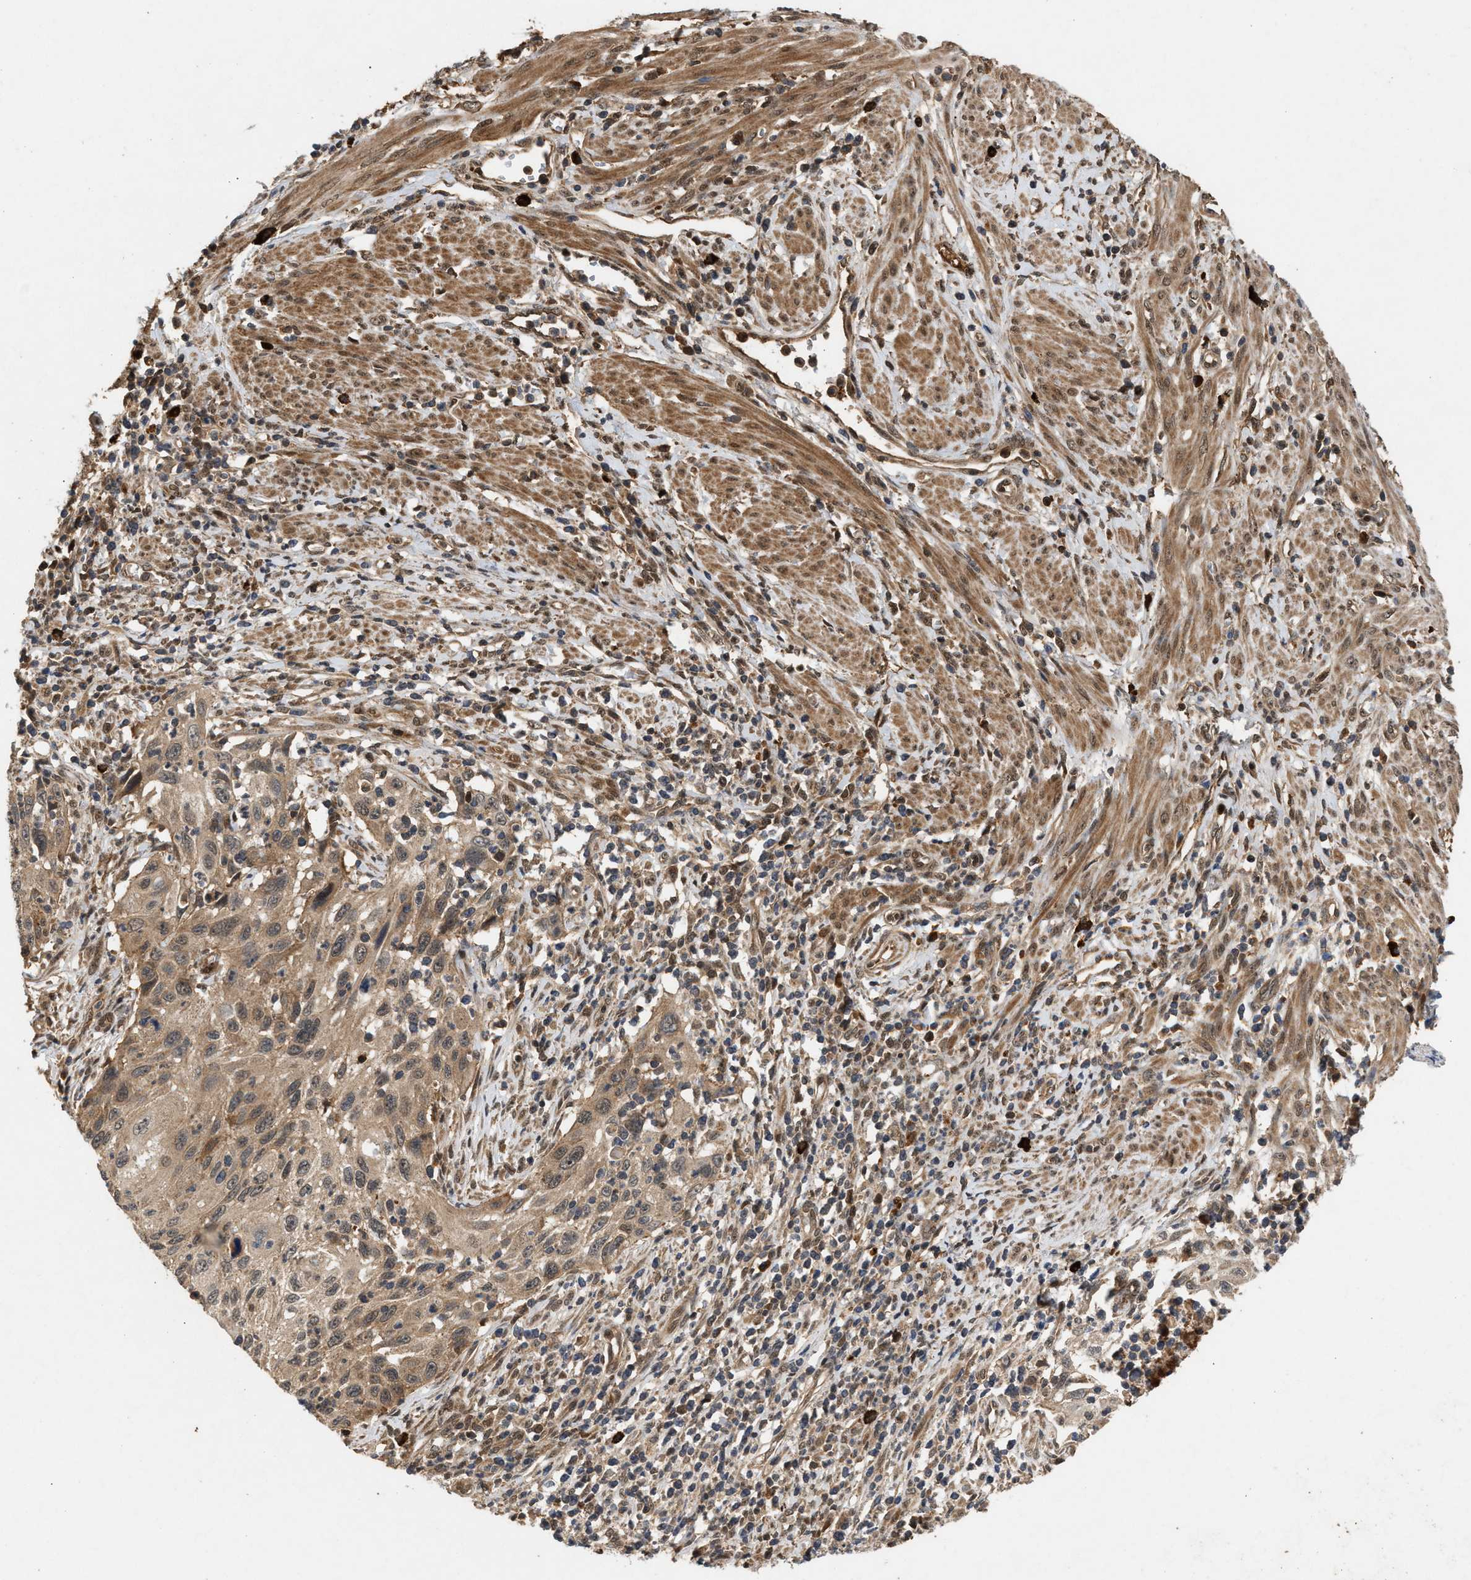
{"staining": {"intensity": "weak", "quantity": ">75%", "location": "cytoplasmic/membranous"}, "tissue": "cervical cancer", "cell_type": "Tumor cells", "image_type": "cancer", "snomed": [{"axis": "morphology", "description": "Squamous cell carcinoma, NOS"}, {"axis": "topography", "description": "Cervix"}], "caption": "Cervical cancer (squamous cell carcinoma) stained with a protein marker displays weak staining in tumor cells.", "gene": "RUSC2", "patient": {"sex": "female", "age": 70}}